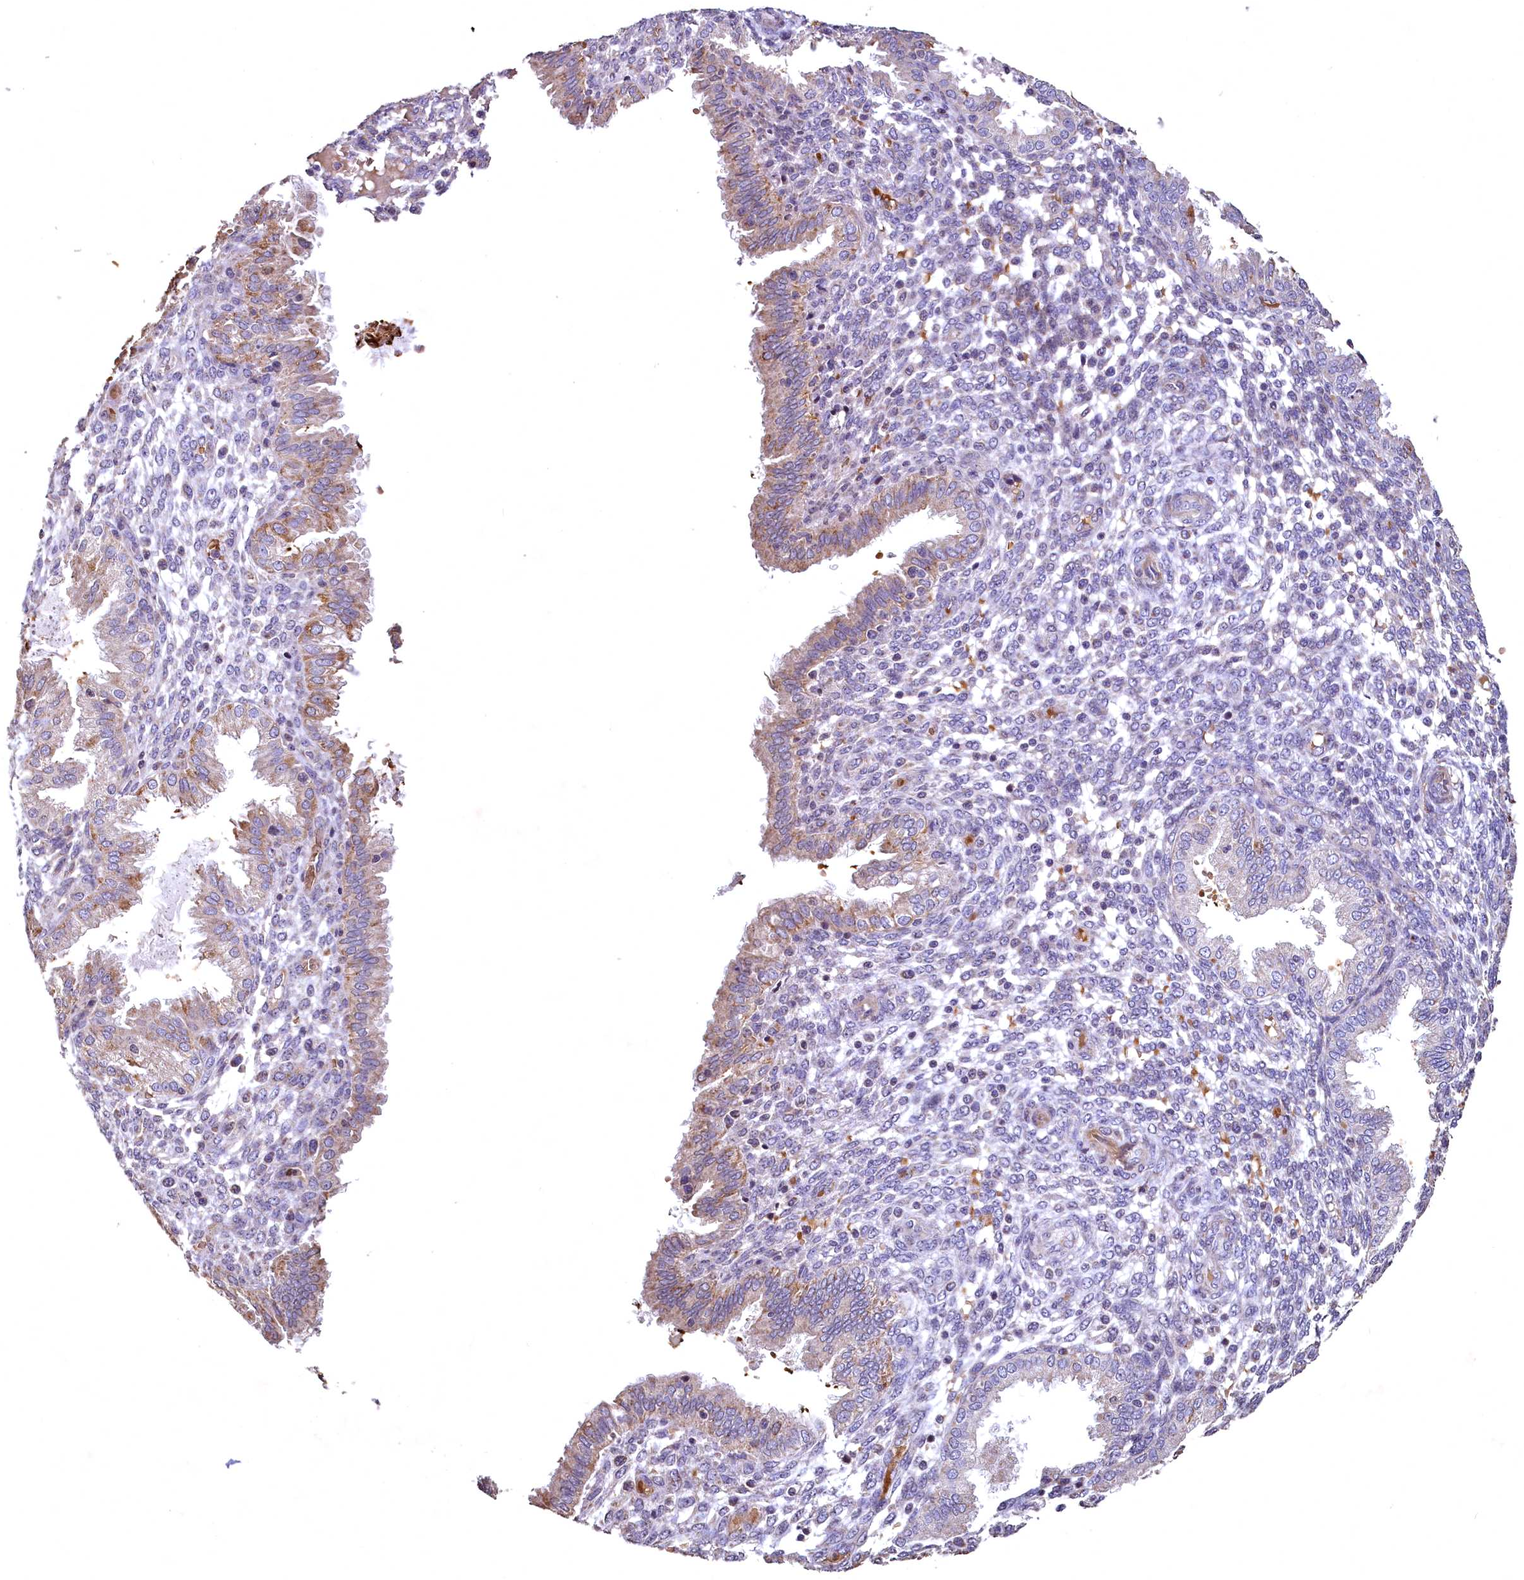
{"staining": {"intensity": "negative", "quantity": "none", "location": "none"}, "tissue": "endometrium", "cell_type": "Cells in endometrial stroma", "image_type": "normal", "snomed": [{"axis": "morphology", "description": "Normal tissue, NOS"}, {"axis": "topography", "description": "Endometrium"}], "caption": "Cells in endometrial stroma are negative for protein expression in unremarkable human endometrium. (Brightfield microscopy of DAB (3,3'-diaminobenzidine) immunohistochemistry (IHC) at high magnification).", "gene": "SPTA1", "patient": {"sex": "female", "age": 33}}